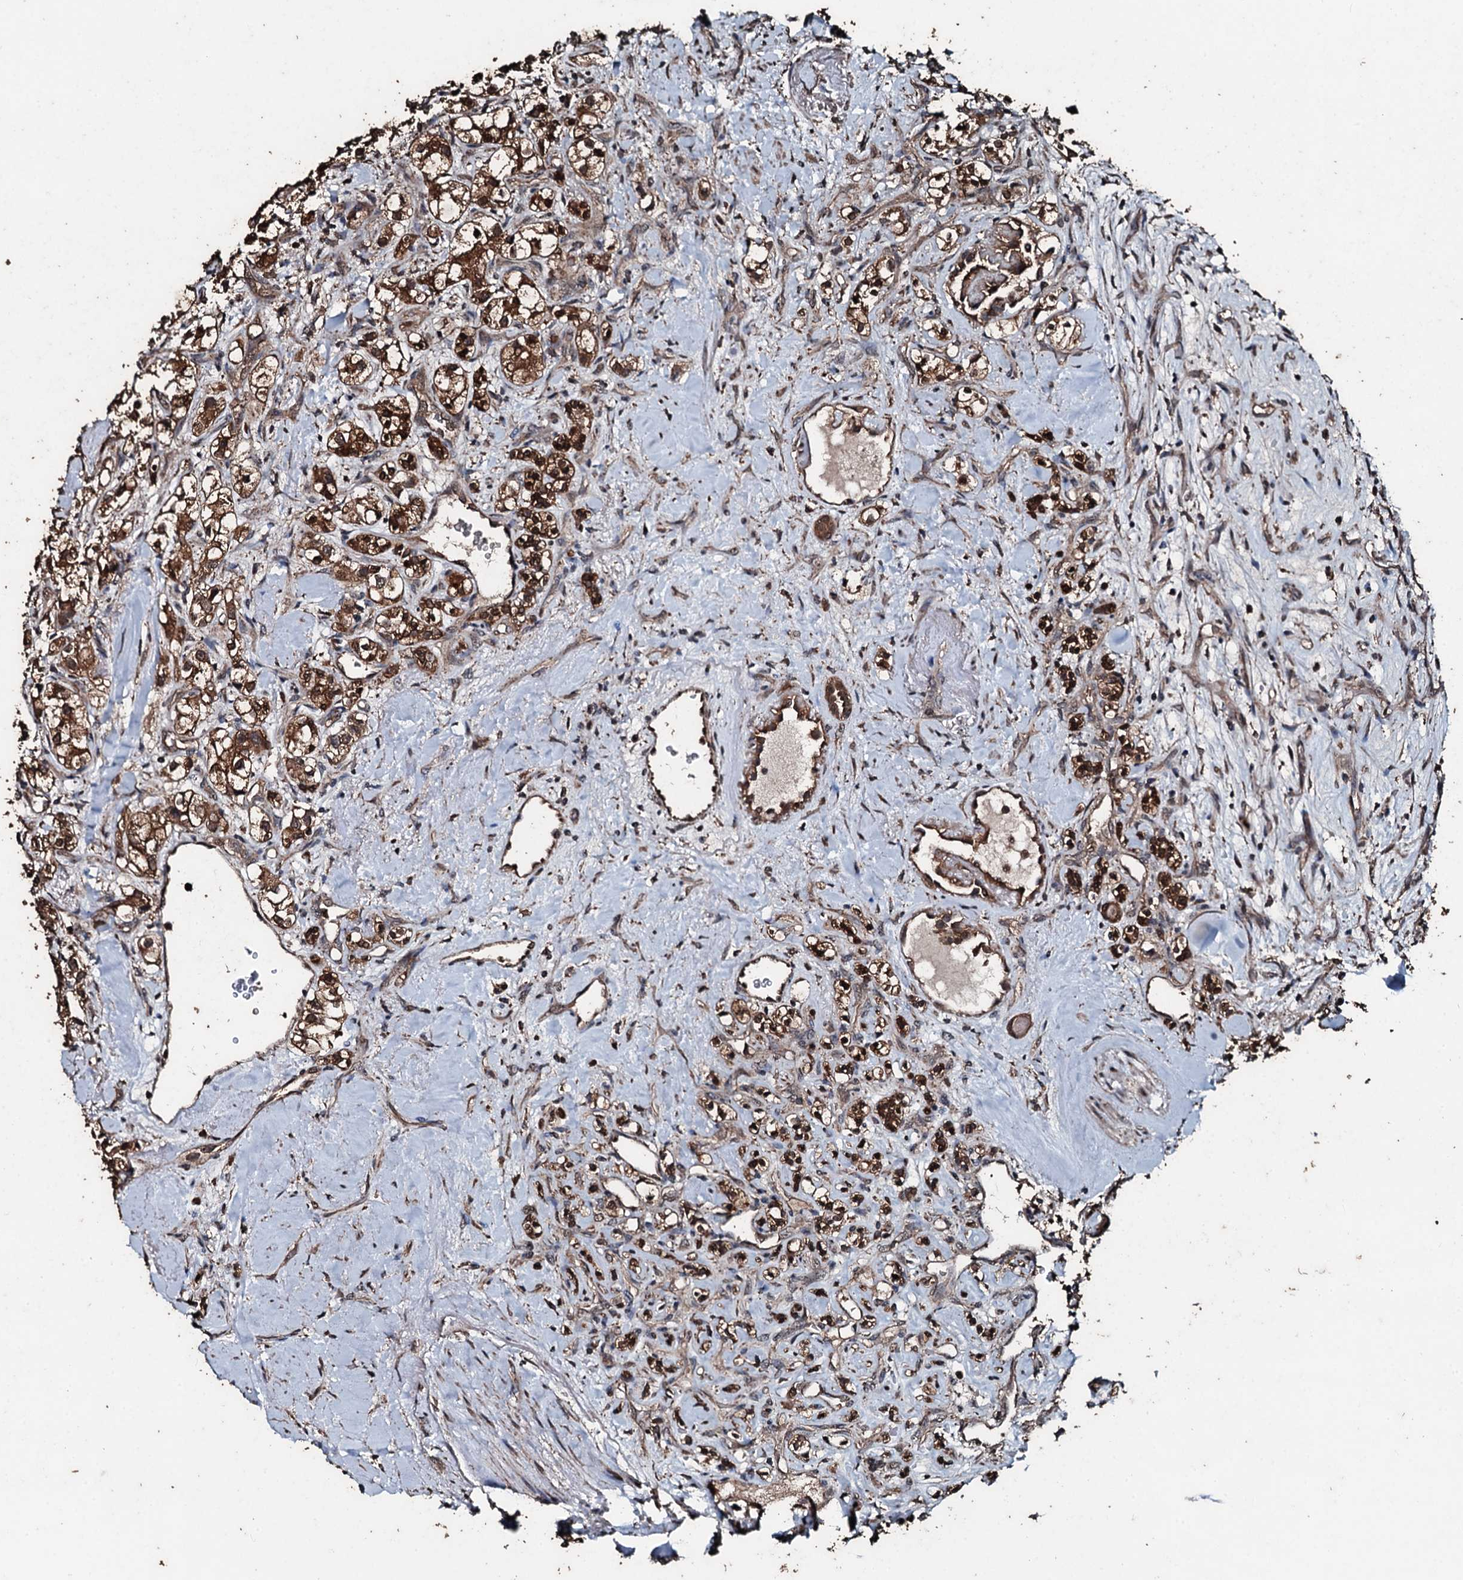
{"staining": {"intensity": "moderate", "quantity": ">75%", "location": "cytoplasmic/membranous,nuclear"}, "tissue": "renal cancer", "cell_type": "Tumor cells", "image_type": "cancer", "snomed": [{"axis": "morphology", "description": "Adenocarcinoma, NOS"}, {"axis": "topography", "description": "Kidney"}], "caption": "Immunohistochemistry photomicrograph of renal adenocarcinoma stained for a protein (brown), which displays medium levels of moderate cytoplasmic/membranous and nuclear expression in approximately >75% of tumor cells.", "gene": "FAAP24", "patient": {"sex": "male", "age": 77}}